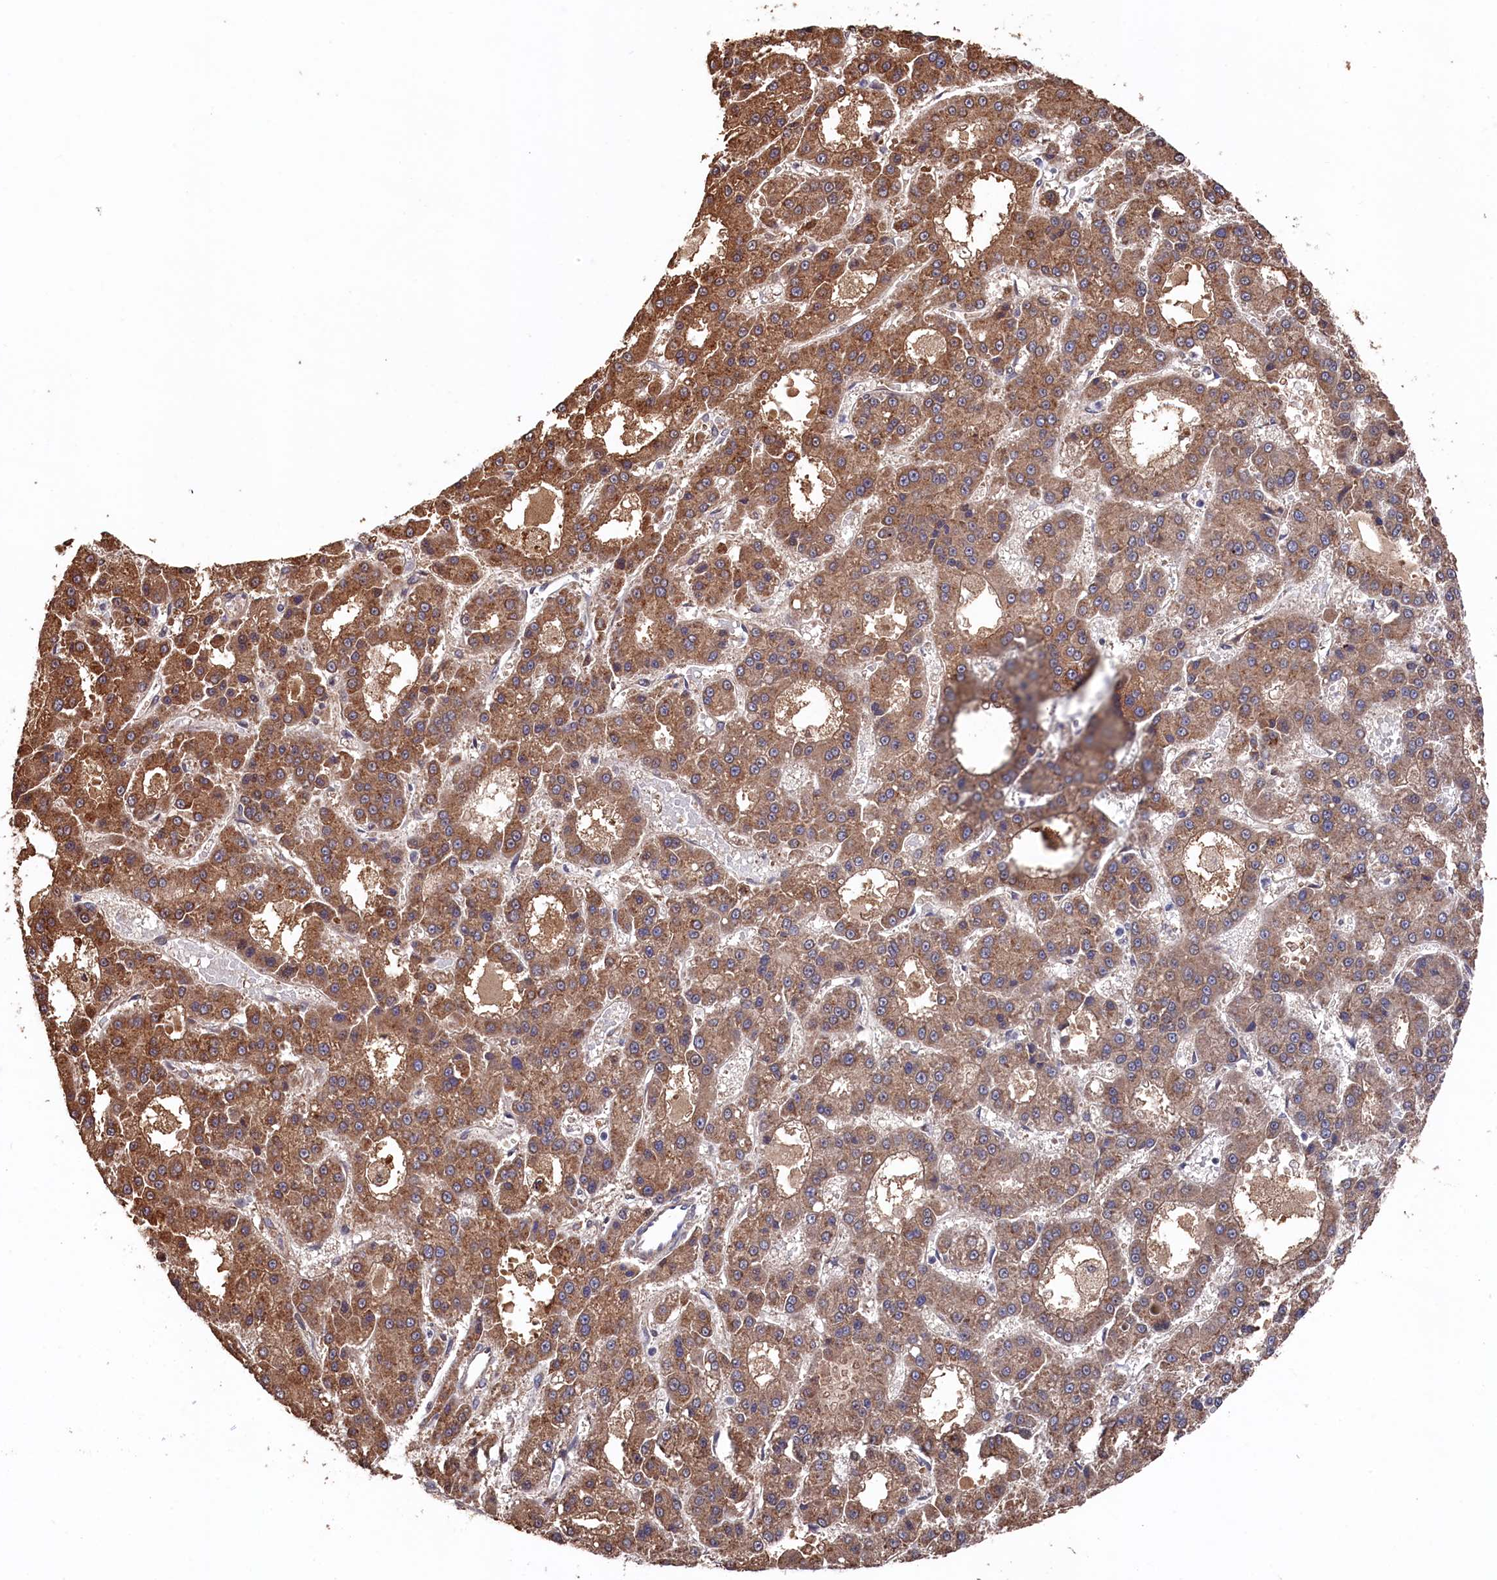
{"staining": {"intensity": "moderate", "quantity": ">75%", "location": "cytoplasmic/membranous"}, "tissue": "liver cancer", "cell_type": "Tumor cells", "image_type": "cancer", "snomed": [{"axis": "morphology", "description": "Carcinoma, Hepatocellular, NOS"}, {"axis": "topography", "description": "Liver"}], "caption": "This is a micrograph of IHC staining of liver cancer (hepatocellular carcinoma), which shows moderate positivity in the cytoplasmic/membranous of tumor cells.", "gene": "SLC12A4", "patient": {"sex": "male", "age": 70}}